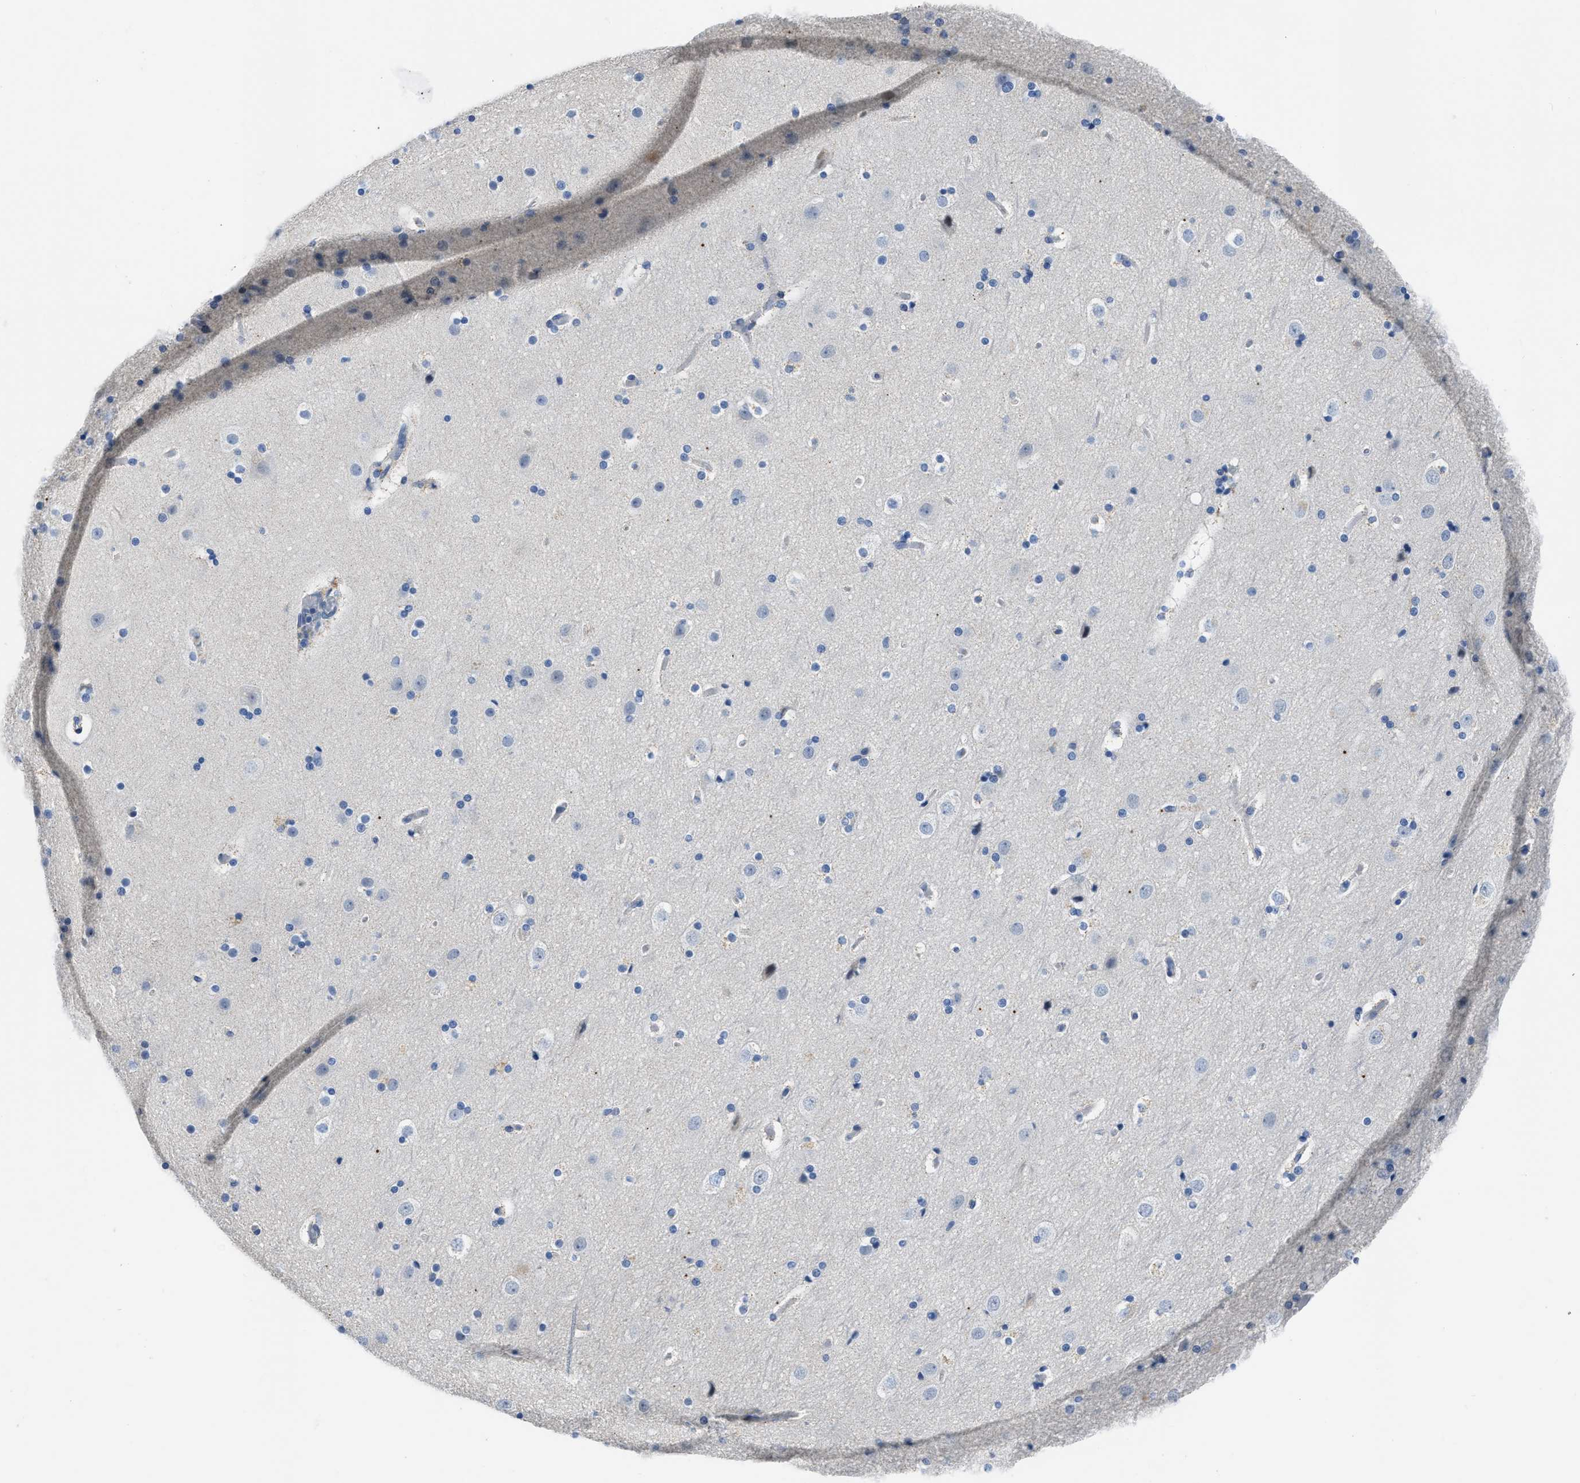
{"staining": {"intensity": "negative", "quantity": "none", "location": "none"}, "tissue": "cerebral cortex", "cell_type": "Endothelial cells", "image_type": "normal", "snomed": [{"axis": "morphology", "description": "Normal tissue, NOS"}, {"axis": "topography", "description": "Cerebral cortex"}], "caption": "Immunohistochemistry photomicrograph of unremarkable cerebral cortex stained for a protein (brown), which demonstrates no positivity in endothelial cells.", "gene": "ETFA", "patient": {"sex": "male", "age": 57}}